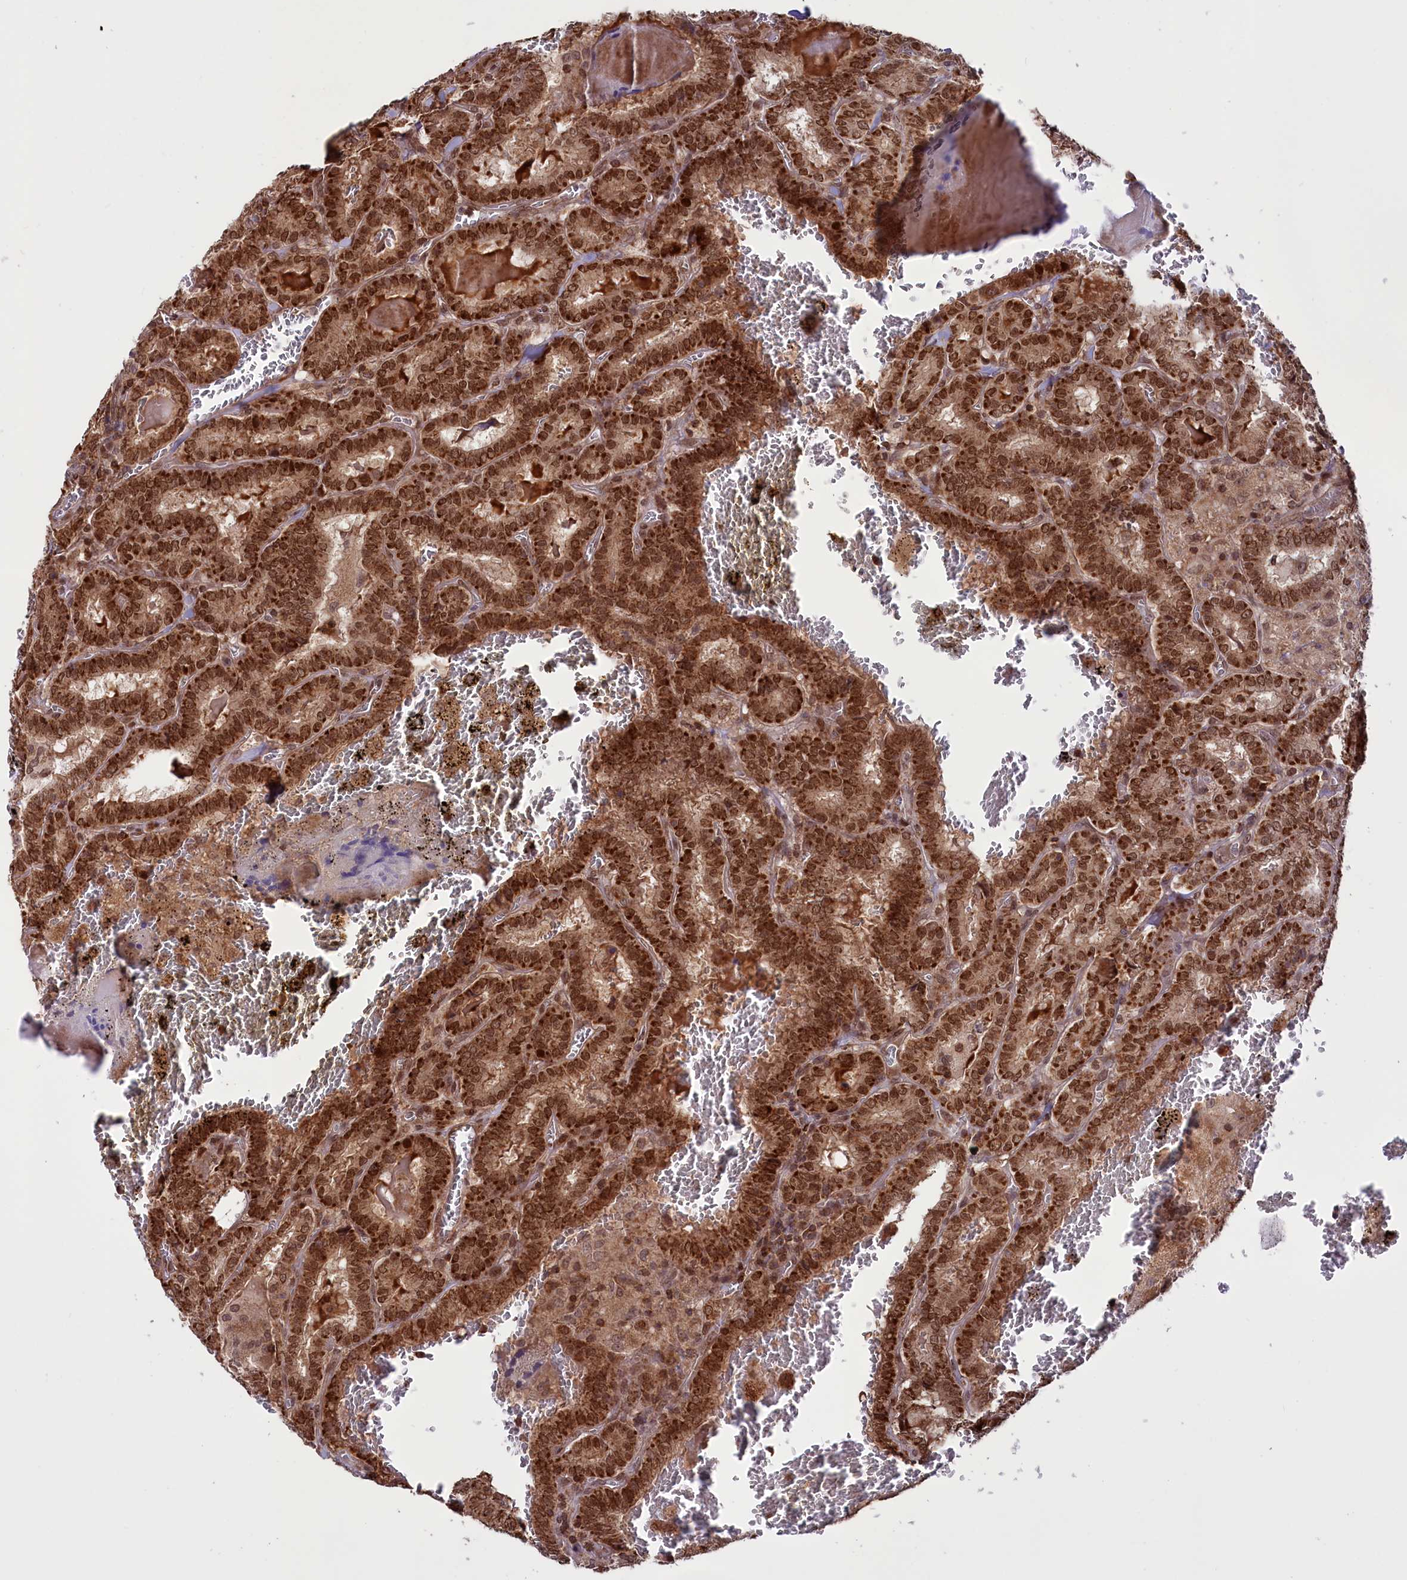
{"staining": {"intensity": "strong", "quantity": ">75%", "location": "cytoplasmic/membranous,nuclear"}, "tissue": "thyroid cancer", "cell_type": "Tumor cells", "image_type": "cancer", "snomed": [{"axis": "morphology", "description": "Papillary adenocarcinoma, NOS"}, {"axis": "topography", "description": "Thyroid gland"}], "caption": "Human thyroid papillary adenocarcinoma stained with a protein marker shows strong staining in tumor cells.", "gene": "PHC3", "patient": {"sex": "female", "age": 72}}